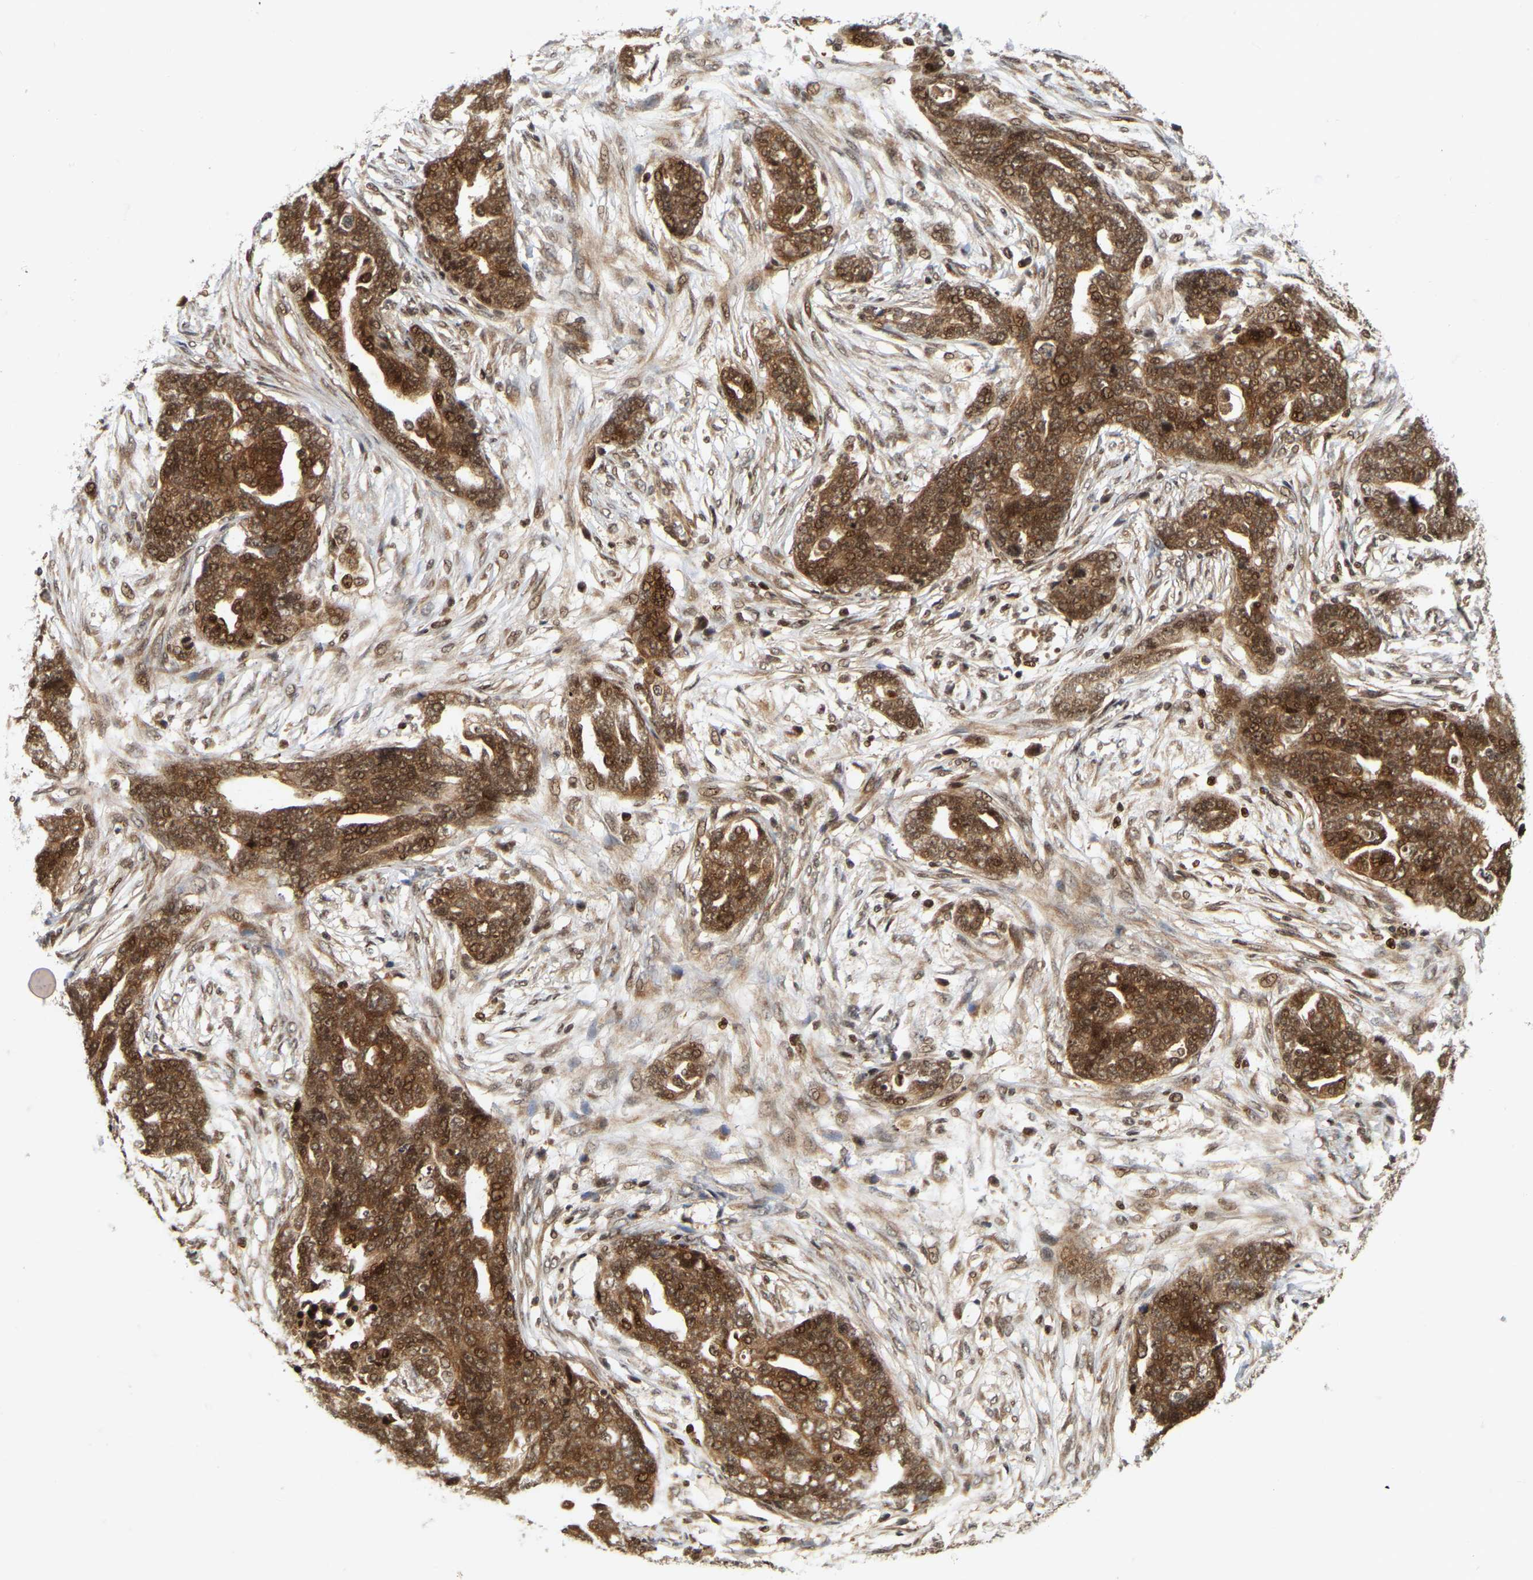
{"staining": {"intensity": "moderate", "quantity": ">75%", "location": "cytoplasmic/membranous,nuclear"}, "tissue": "ovarian cancer", "cell_type": "Tumor cells", "image_type": "cancer", "snomed": [{"axis": "morphology", "description": "Normal tissue, NOS"}, {"axis": "morphology", "description": "Cystadenocarcinoma, serous, NOS"}, {"axis": "topography", "description": "Fallopian tube"}, {"axis": "topography", "description": "Ovary"}], "caption": "This is an image of IHC staining of ovarian cancer (serous cystadenocarcinoma), which shows moderate positivity in the cytoplasmic/membranous and nuclear of tumor cells.", "gene": "NFE2L2", "patient": {"sex": "female", "age": 56}}